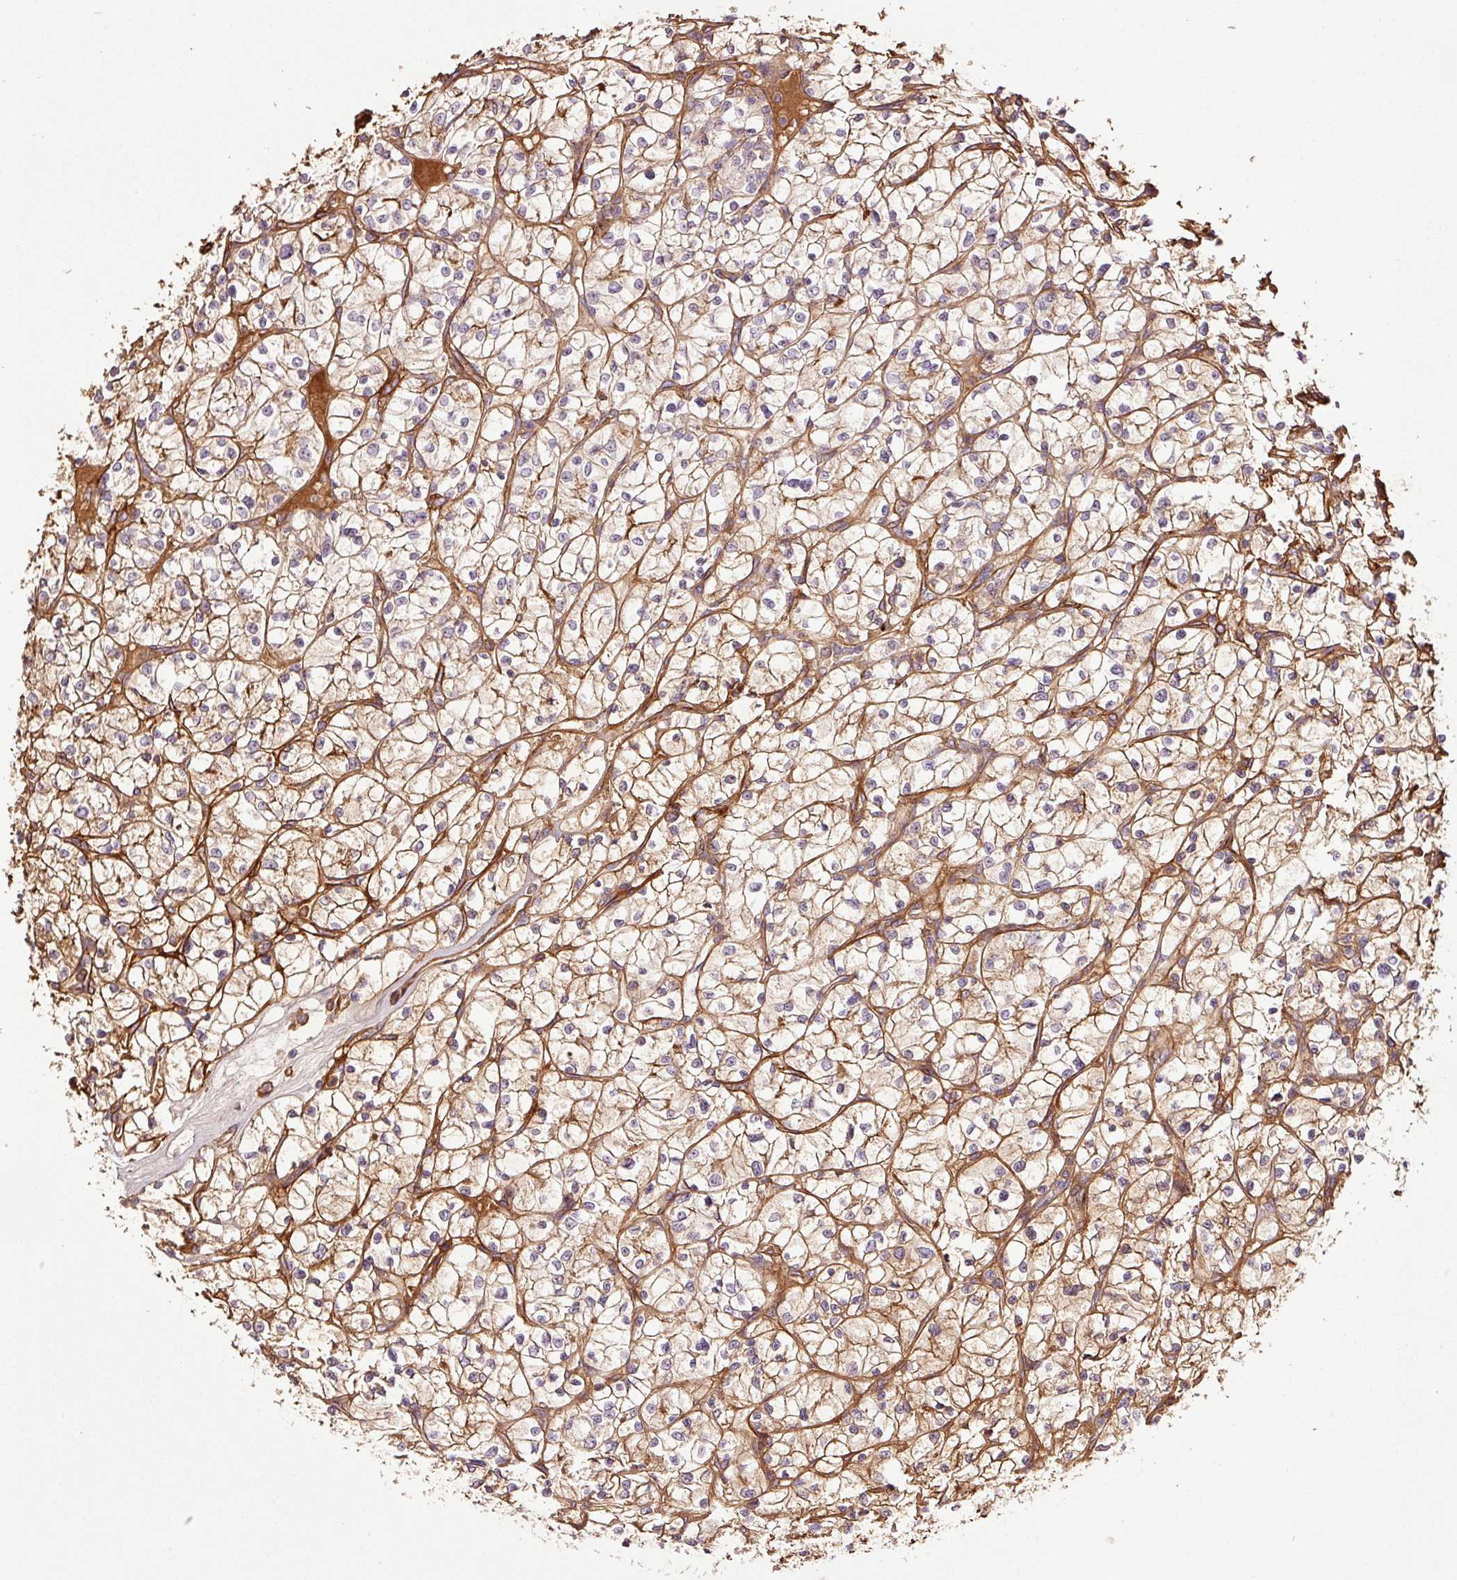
{"staining": {"intensity": "moderate", "quantity": "25%-75%", "location": "cytoplasmic/membranous"}, "tissue": "renal cancer", "cell_type": "Tumor cells", "image_type": "cancer", "snomed": [{"axis": "morphology", "description": "Adenocarcinoma, NOS"}, {"axis": "topography", "description": "Kidney"}], "caption": "A photomicrograph of adenocarcinoma (renal) stained for a protein exhibits moderate cytoplasmic/membranous brown staining in tumor cells.", "gene": "NID2", "patient": {"sex": "female", "age": 64}}